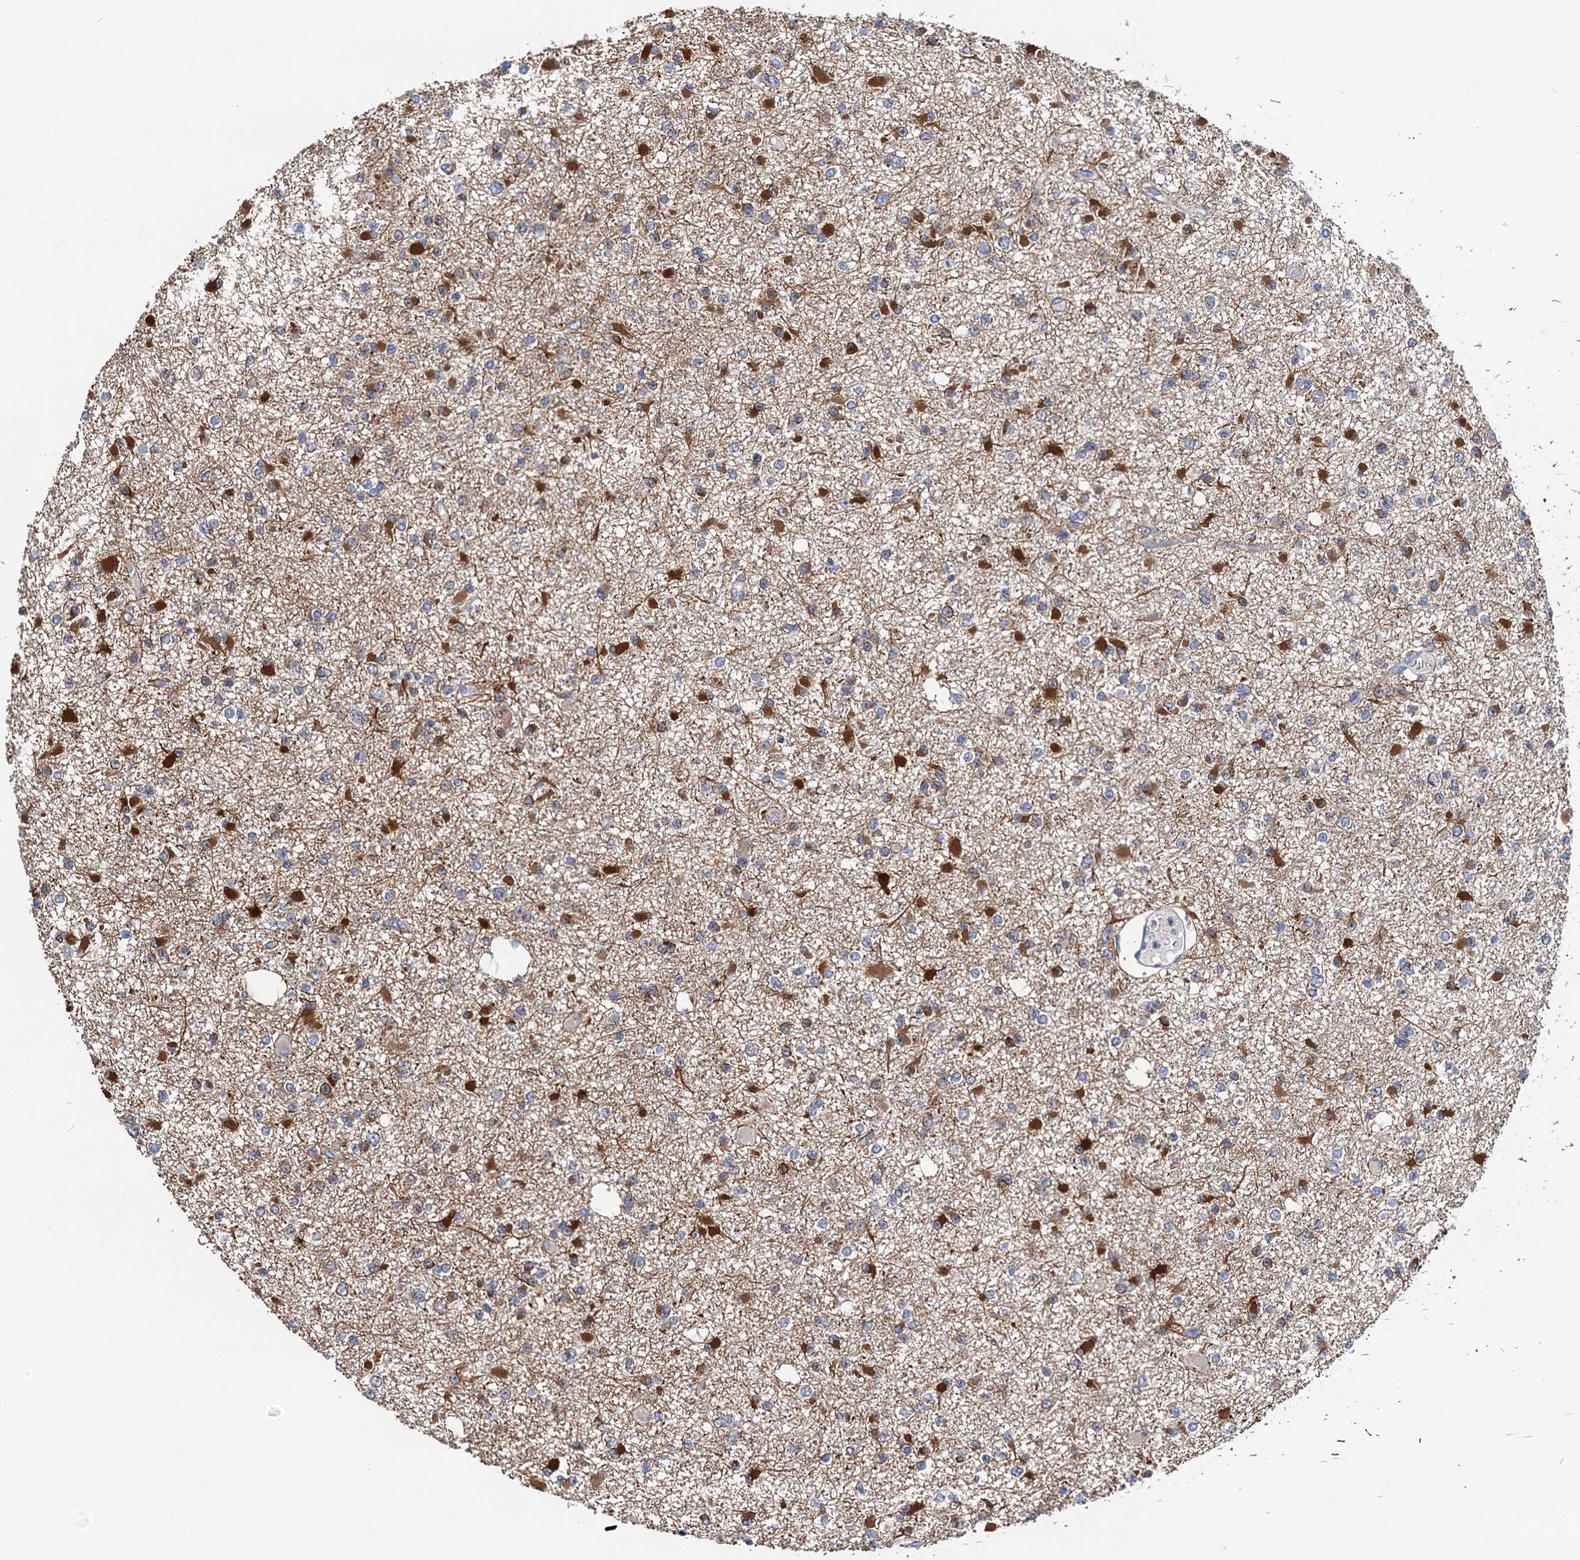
{"staining": {"intensity": "strong", "quantity": "<25%", "location": "cytoplasmic/membranous"}, "tissue": "glioma", "cell_type": "Tumor cells", "image_type": "cancer", "snomed": [{"axis": "morphology", "description": "Glioma, malignant, Low grade"}, {"axis": "topography", "description": "Brain"}], "caption": "Malignant glioma (low-grade) stained with a brown dye reveals strong cytoplasmic/membranous positive expression in approximately <25% of tumor cells.", "gene": "PTCD3", "patient": {"sex": "female", "age": 22}}